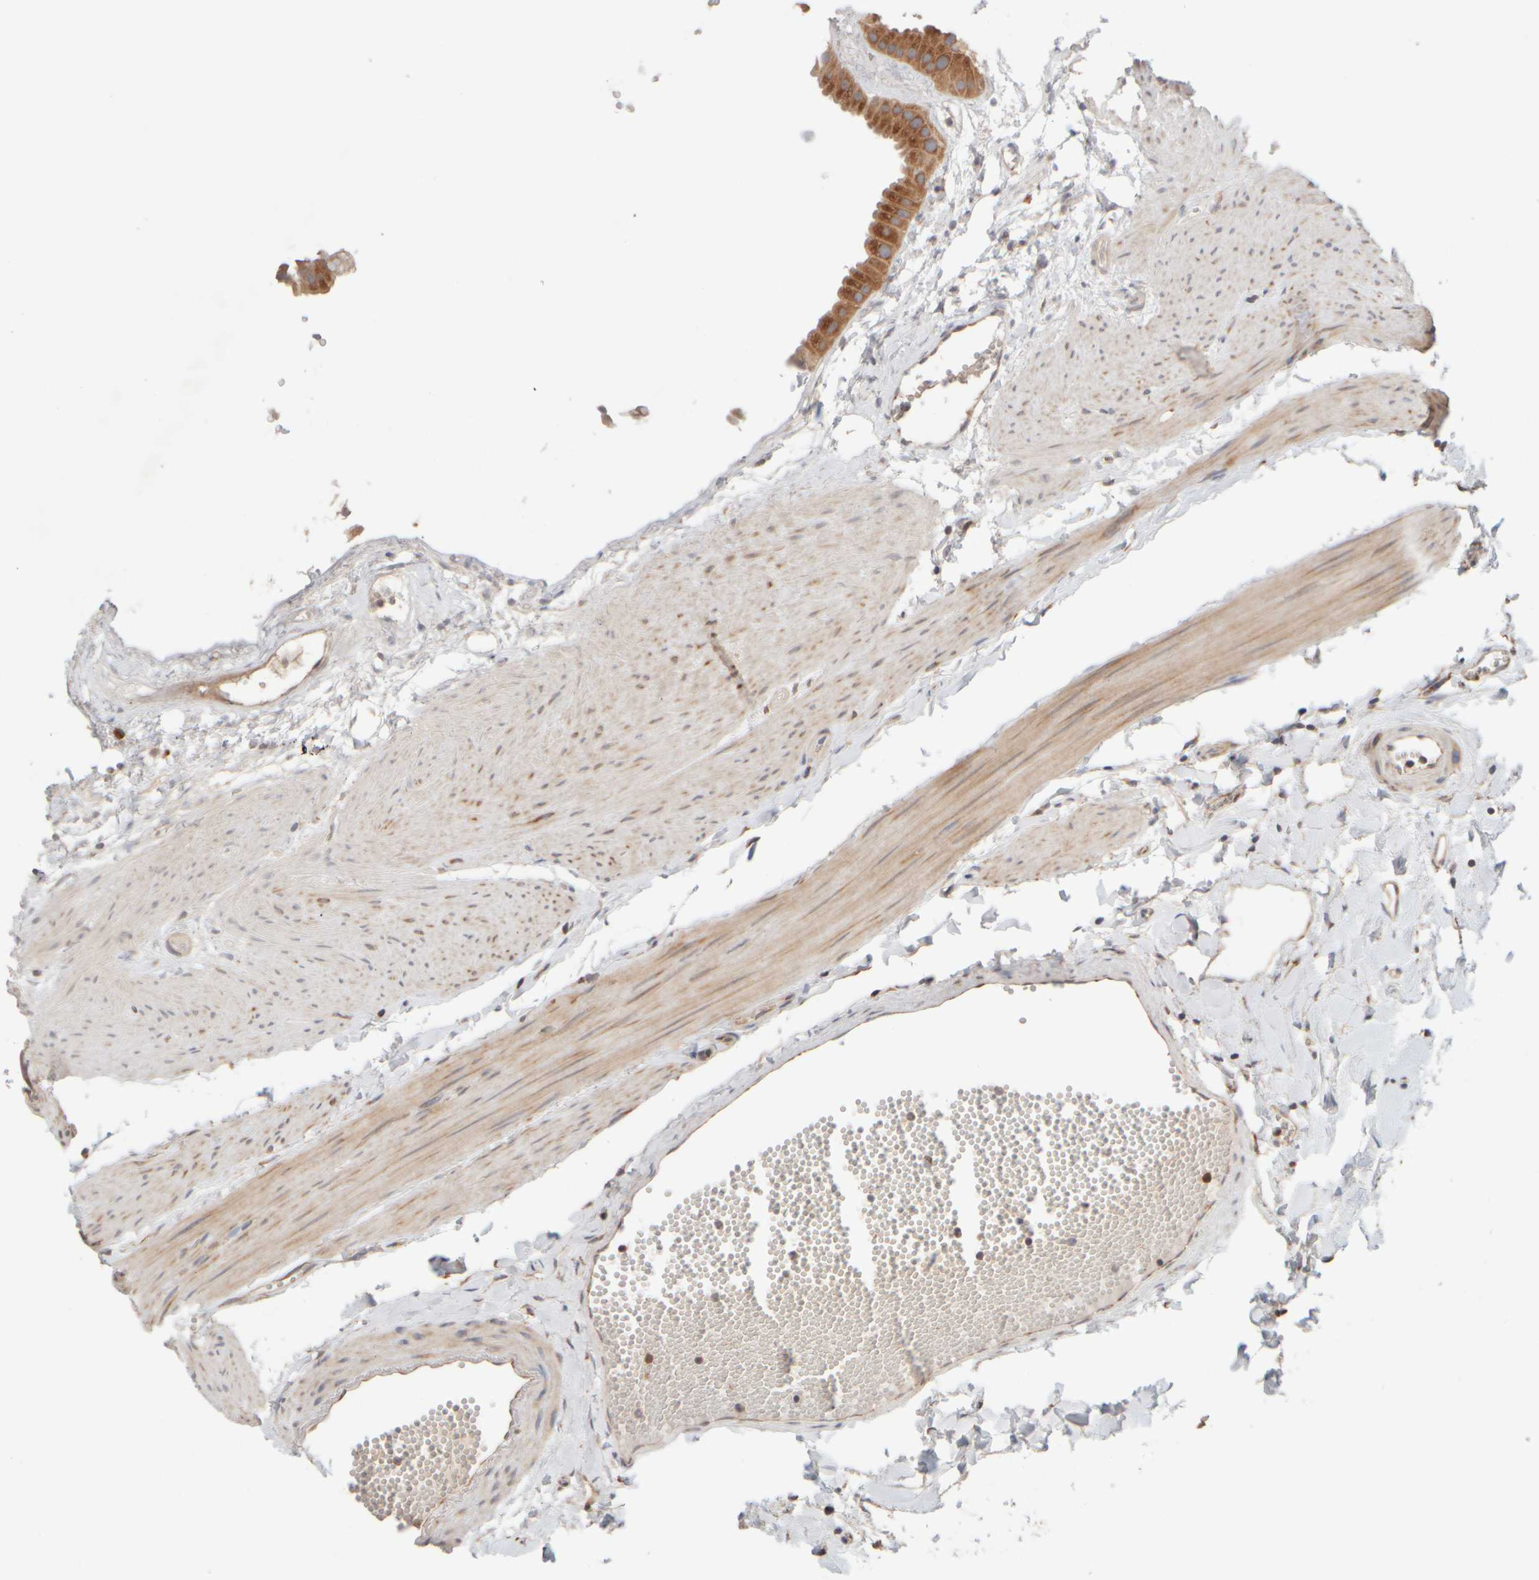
{"staining": {"intensity": "moderate", "quantity": ">75%", "location": "cytoplasmic/membranous"}, "tissue": "gallbladder", "cell_type": "Glandular cells", "image_type": "normal", "snomed": [{"axis": "morphology", "description": "Normal tissue, NOS"}, {"axis": "topography", "description": "Gallbladder"}], "caption": "This photomicrograph shows immunohistochemistry staining of unremarkable human gallbladder, with medium moderate cytoplasmic/membranous positivity in approximately >75% of glandular cells.", "gene": "EIF2B3", "patient": {"sex": "female", "age": 64}}